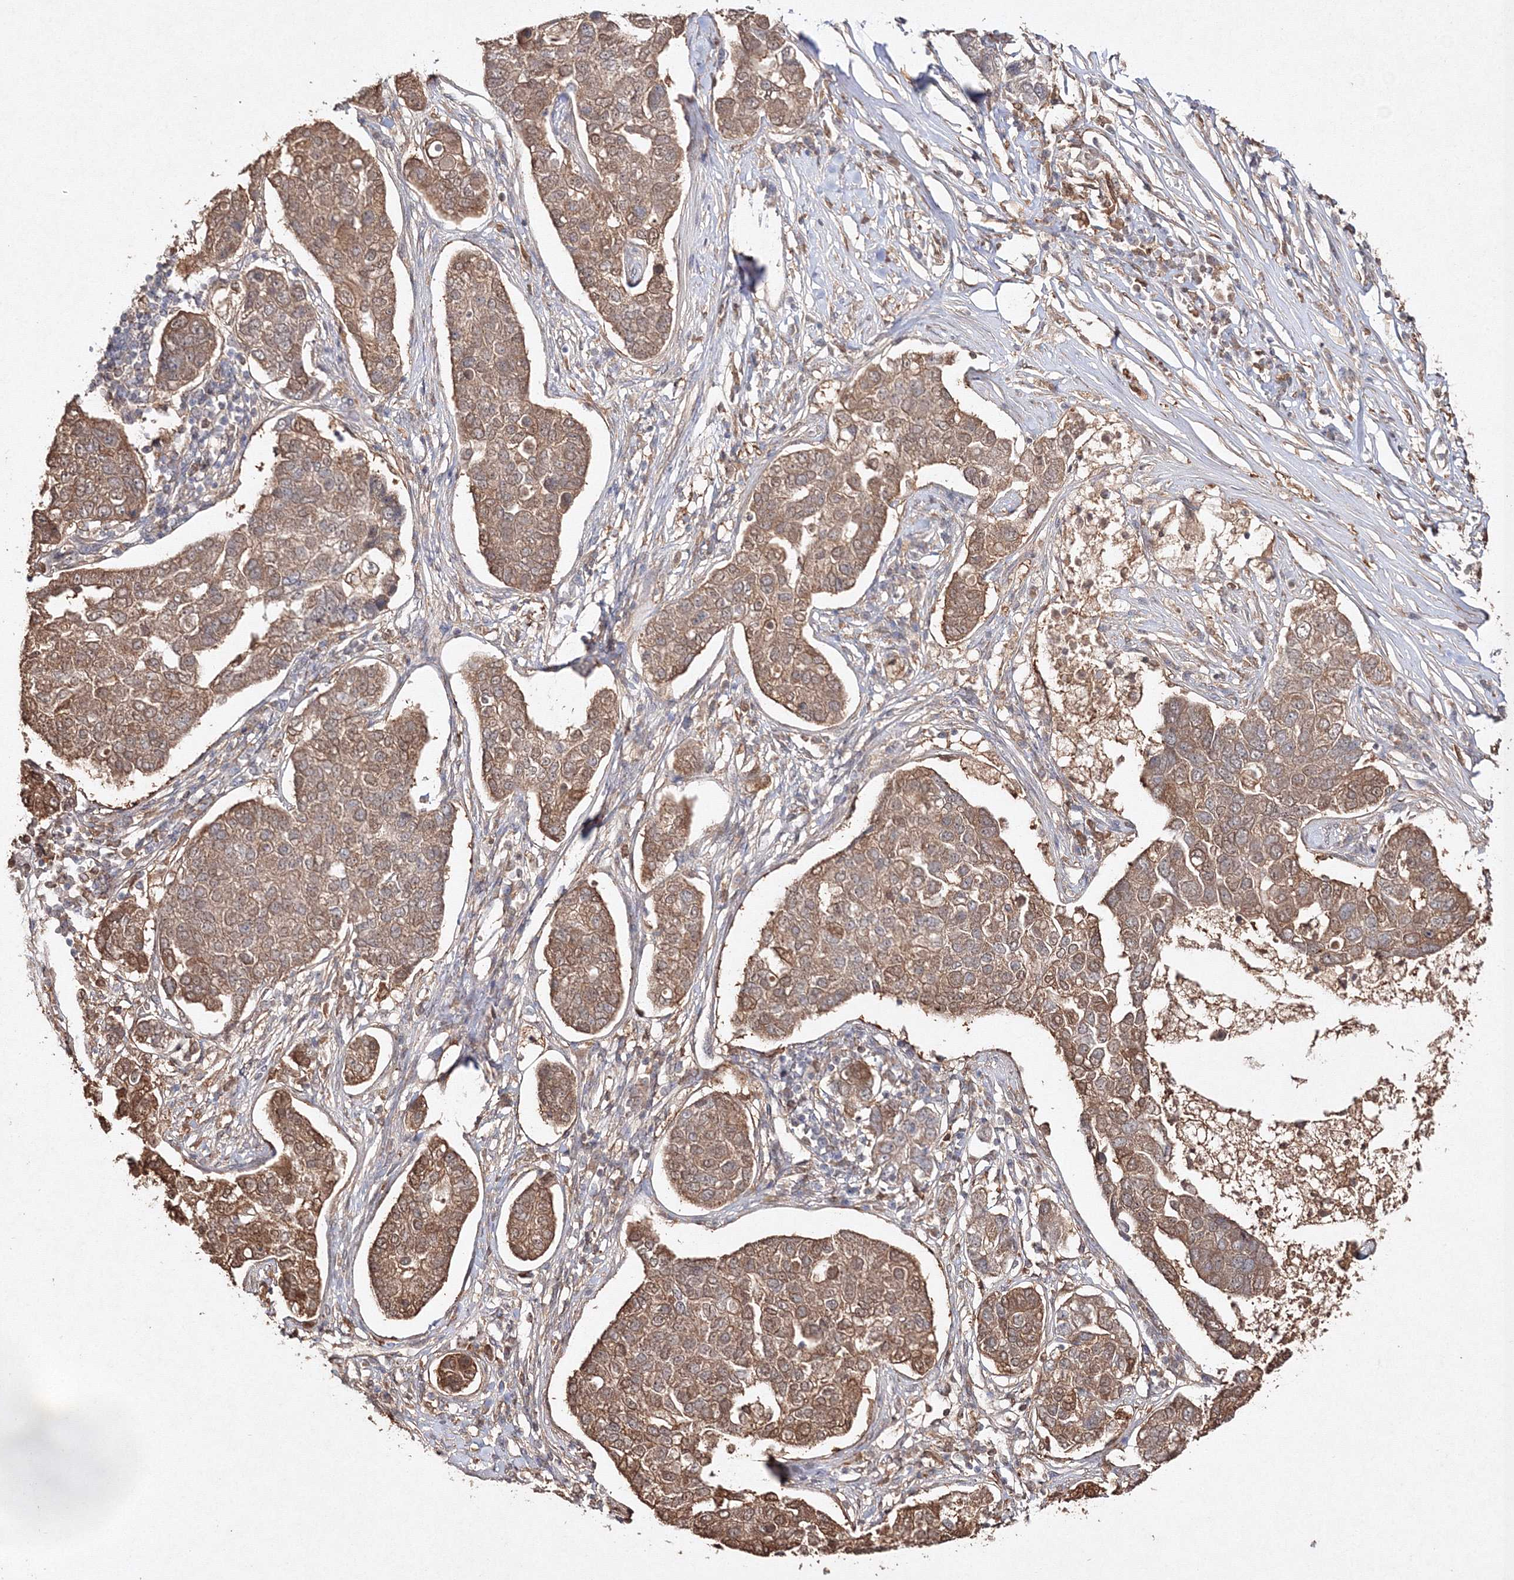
{"staining": {"intensity": "weak", "quantity": "<25%", "location": "cytoplasmic/membranous"}, "tissue": "pancreatic cancer", "cell_type": "Tumor cells", "image_type": "cancer", "snomed": [{"axis": "morphology", "description": "Adenocarcinoma, NOS"}, {"axis": "topography", "description": "Pancreas"}], "caption": "IHC photomicrograph of pancreatic cancer stained for a protein (brown), which exhibits no positivity in tumor cells. The staining is performed using DAB (3,3'-diaminobenzidine) brown chromogen with nuclei counter-stained in using hematoxylin.", "gene": "S100A11", "patient": {"sex": "female", "age": 61}}